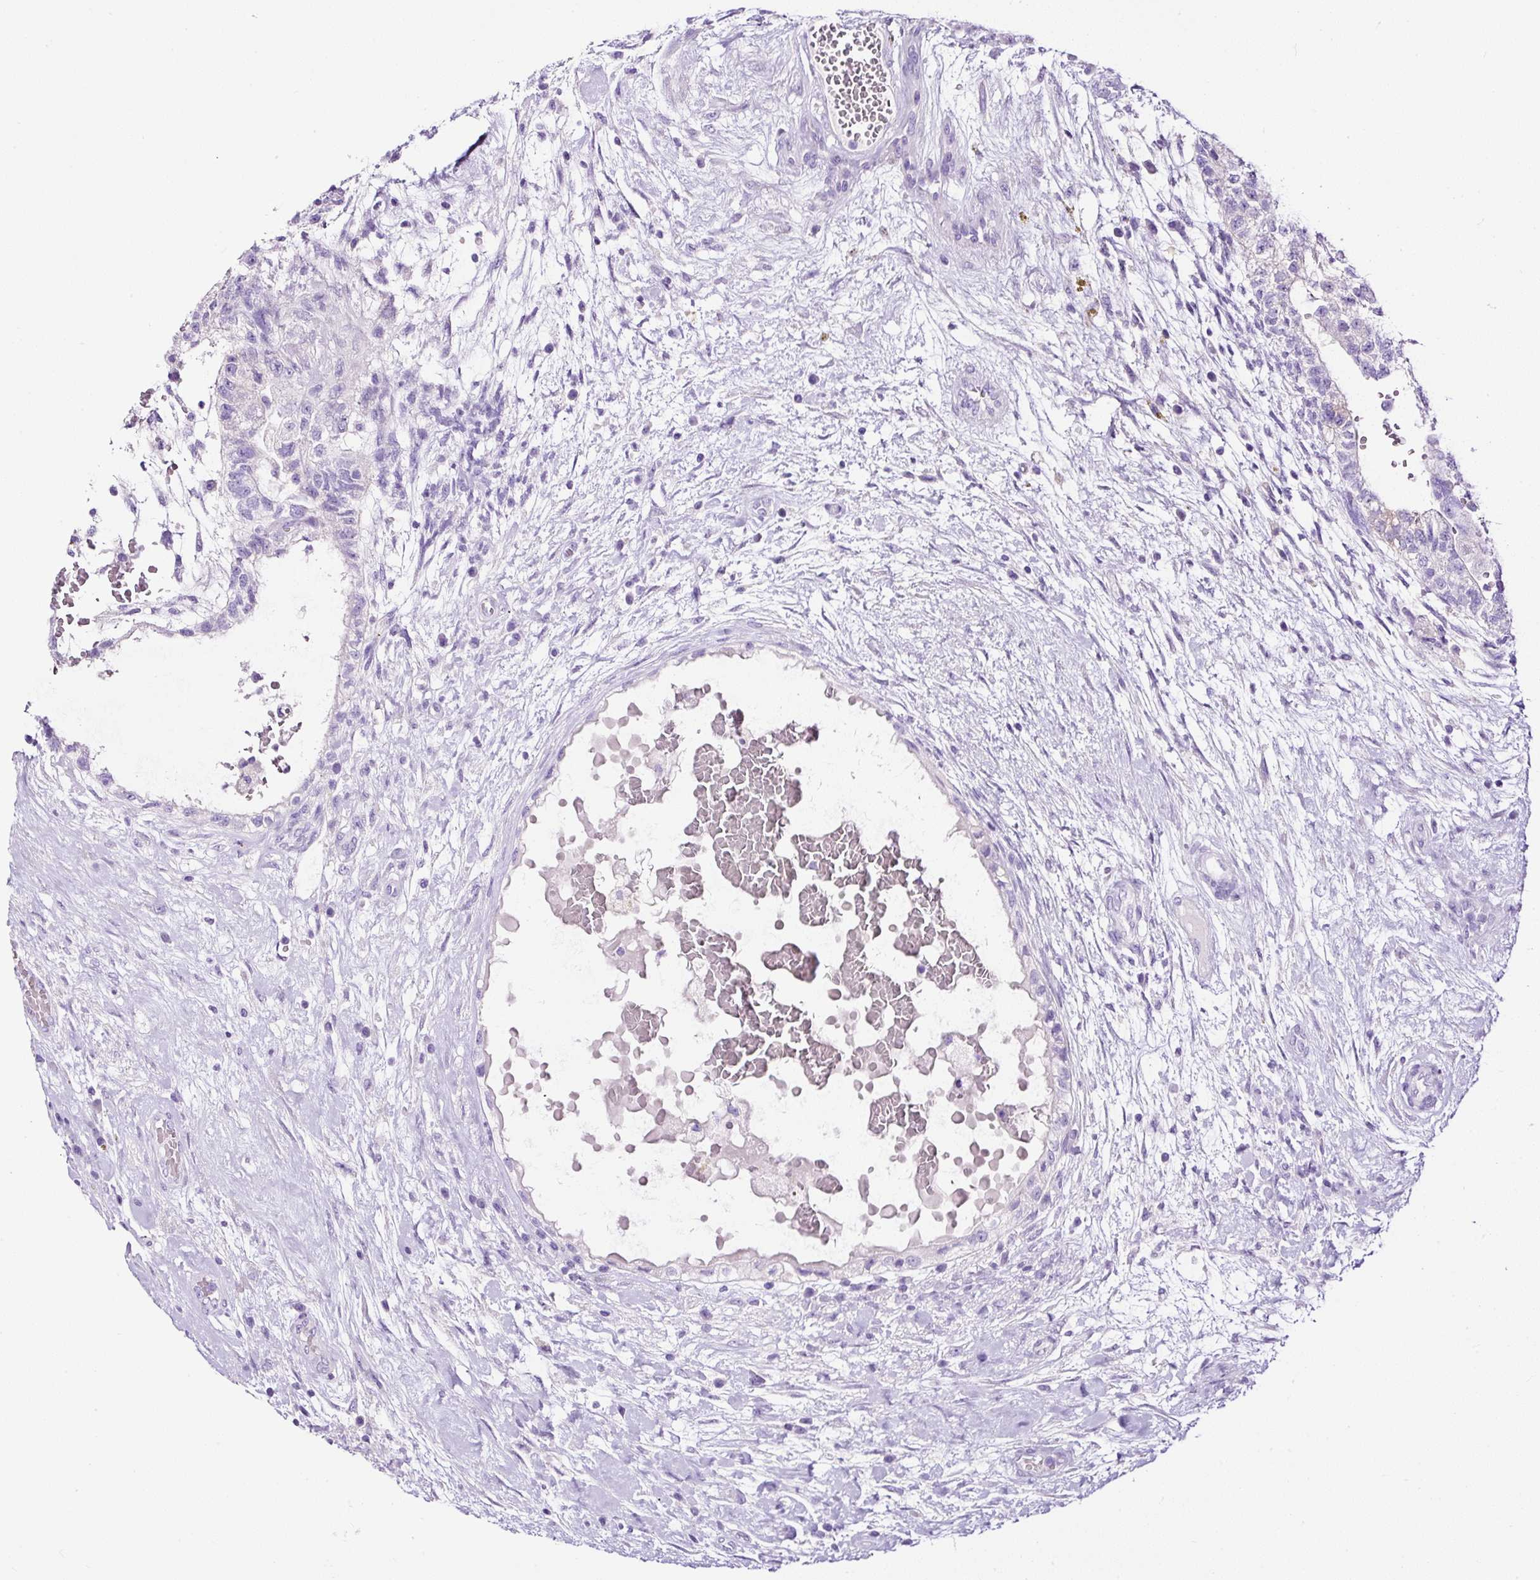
{"staining": {"intensity": "negative", "quantity": "none", "location": "none"}, "tissue": "testis cancer", "cell_type": "Tumor cells", "image_type": "cancer", "snomed": [{"axis": "morphology", "description": "Normal tissue, NOS"}, {"axis": "morphology", "description": "Carcinoma, Embryonal, NOS"}, {"axis": "topography", "description": "Testis"}], "caption": "Embryonal carcinoma (testis) was stained to show a protein in brown. There is no significant staining in tumor cells.", "gene": "STOX2", "patient": {"sex": "male", "age": 32}}